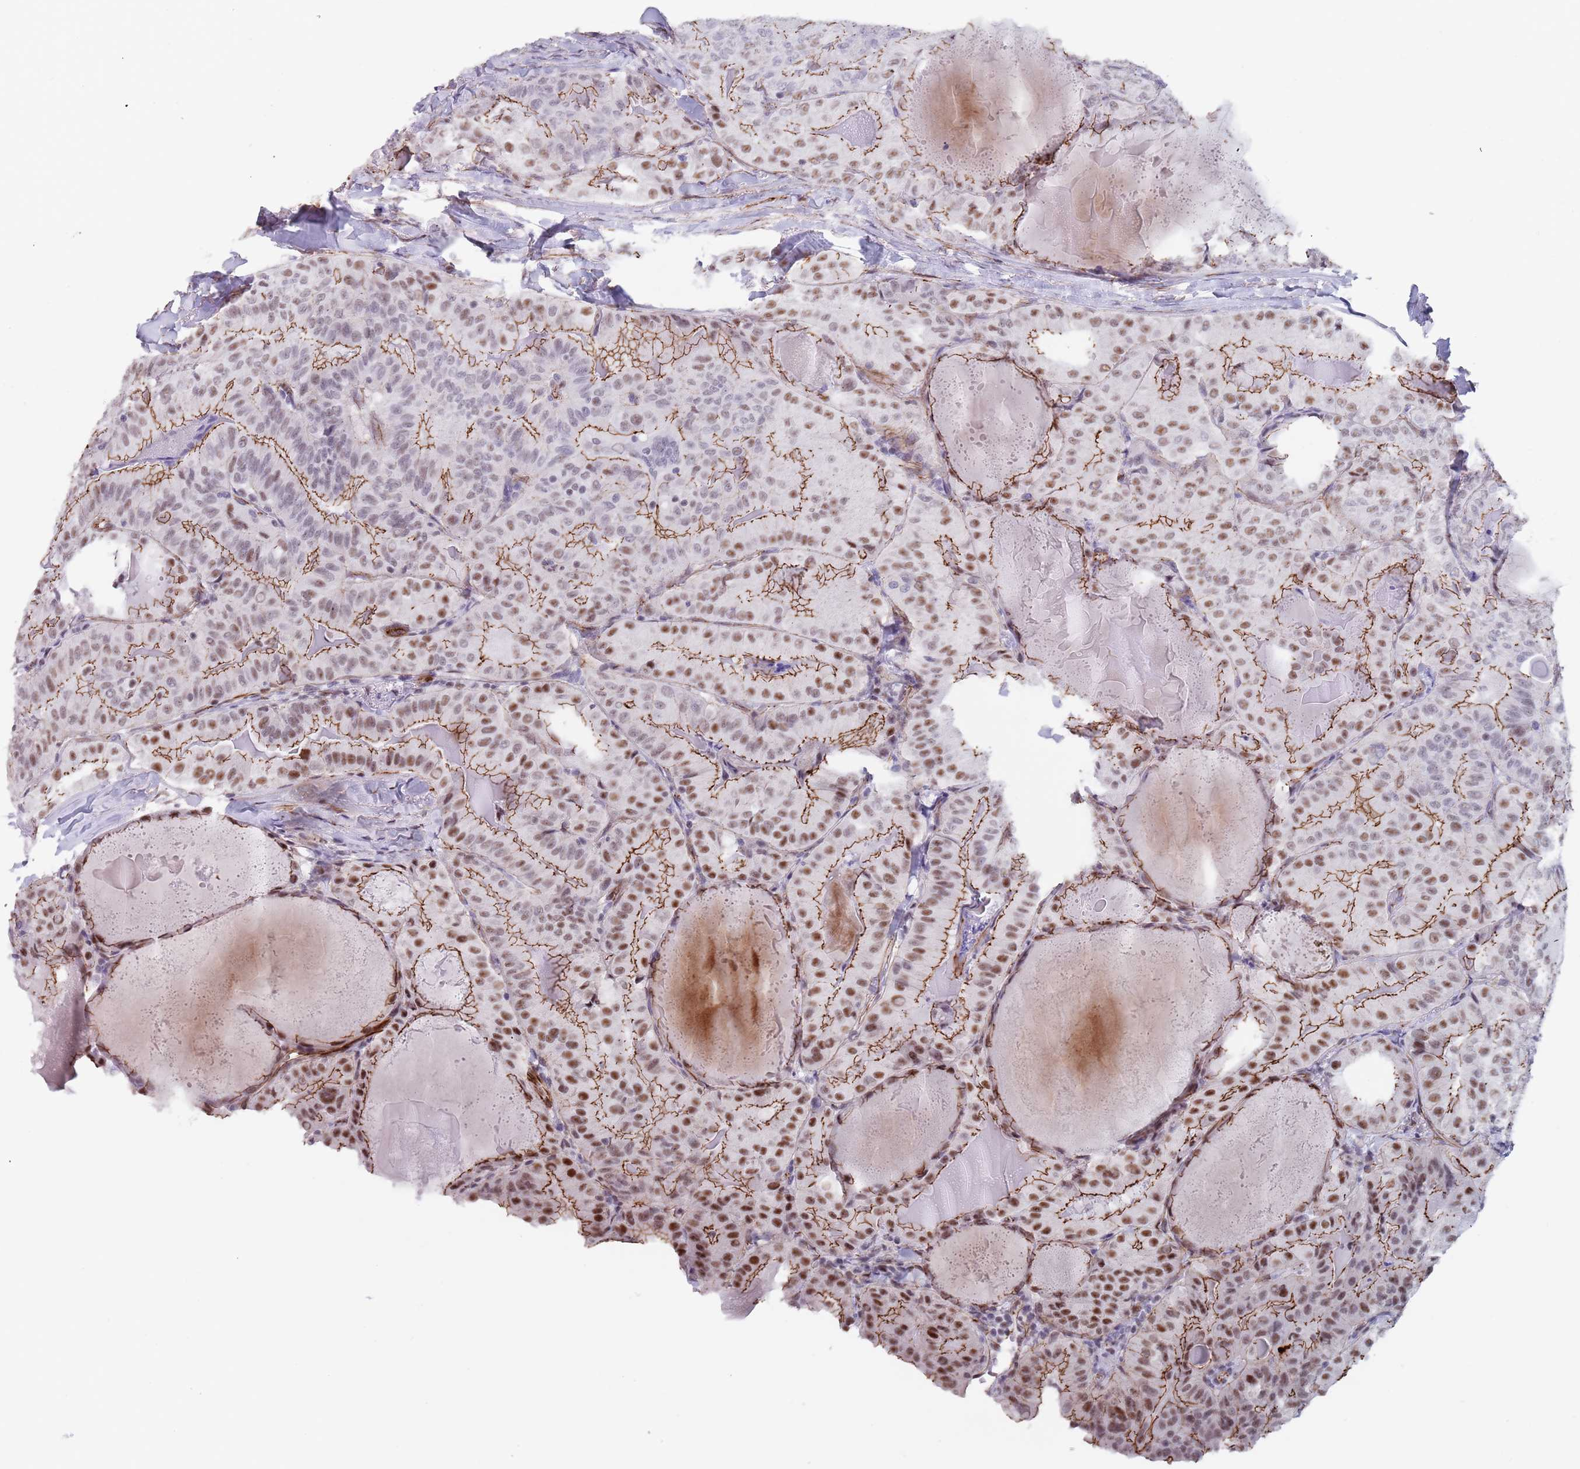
{"staining": {"intensity": "moderate", "quantity": ">75%", "location": "cytoplasmic/membranous,nuclear"}, "tissue": "thyroid cancer", "cell_type": "Tumor cells", "image_type": "cancer", "snomed": [{"axis": "morphology", "description": "Papillary adenocarcinoma, NOS"}, {"axis": "topography", "description": "Thyroid gland"}], "caption": "This histopathology image demonstrates IHC staining of human thyroid cancer, with medium moderate cytoplasmic/membranous and nuclear staining in approximately >75% of tumor cells.", "gene": "OR5A2", "patient": {"sex": "female", "age": 68}}